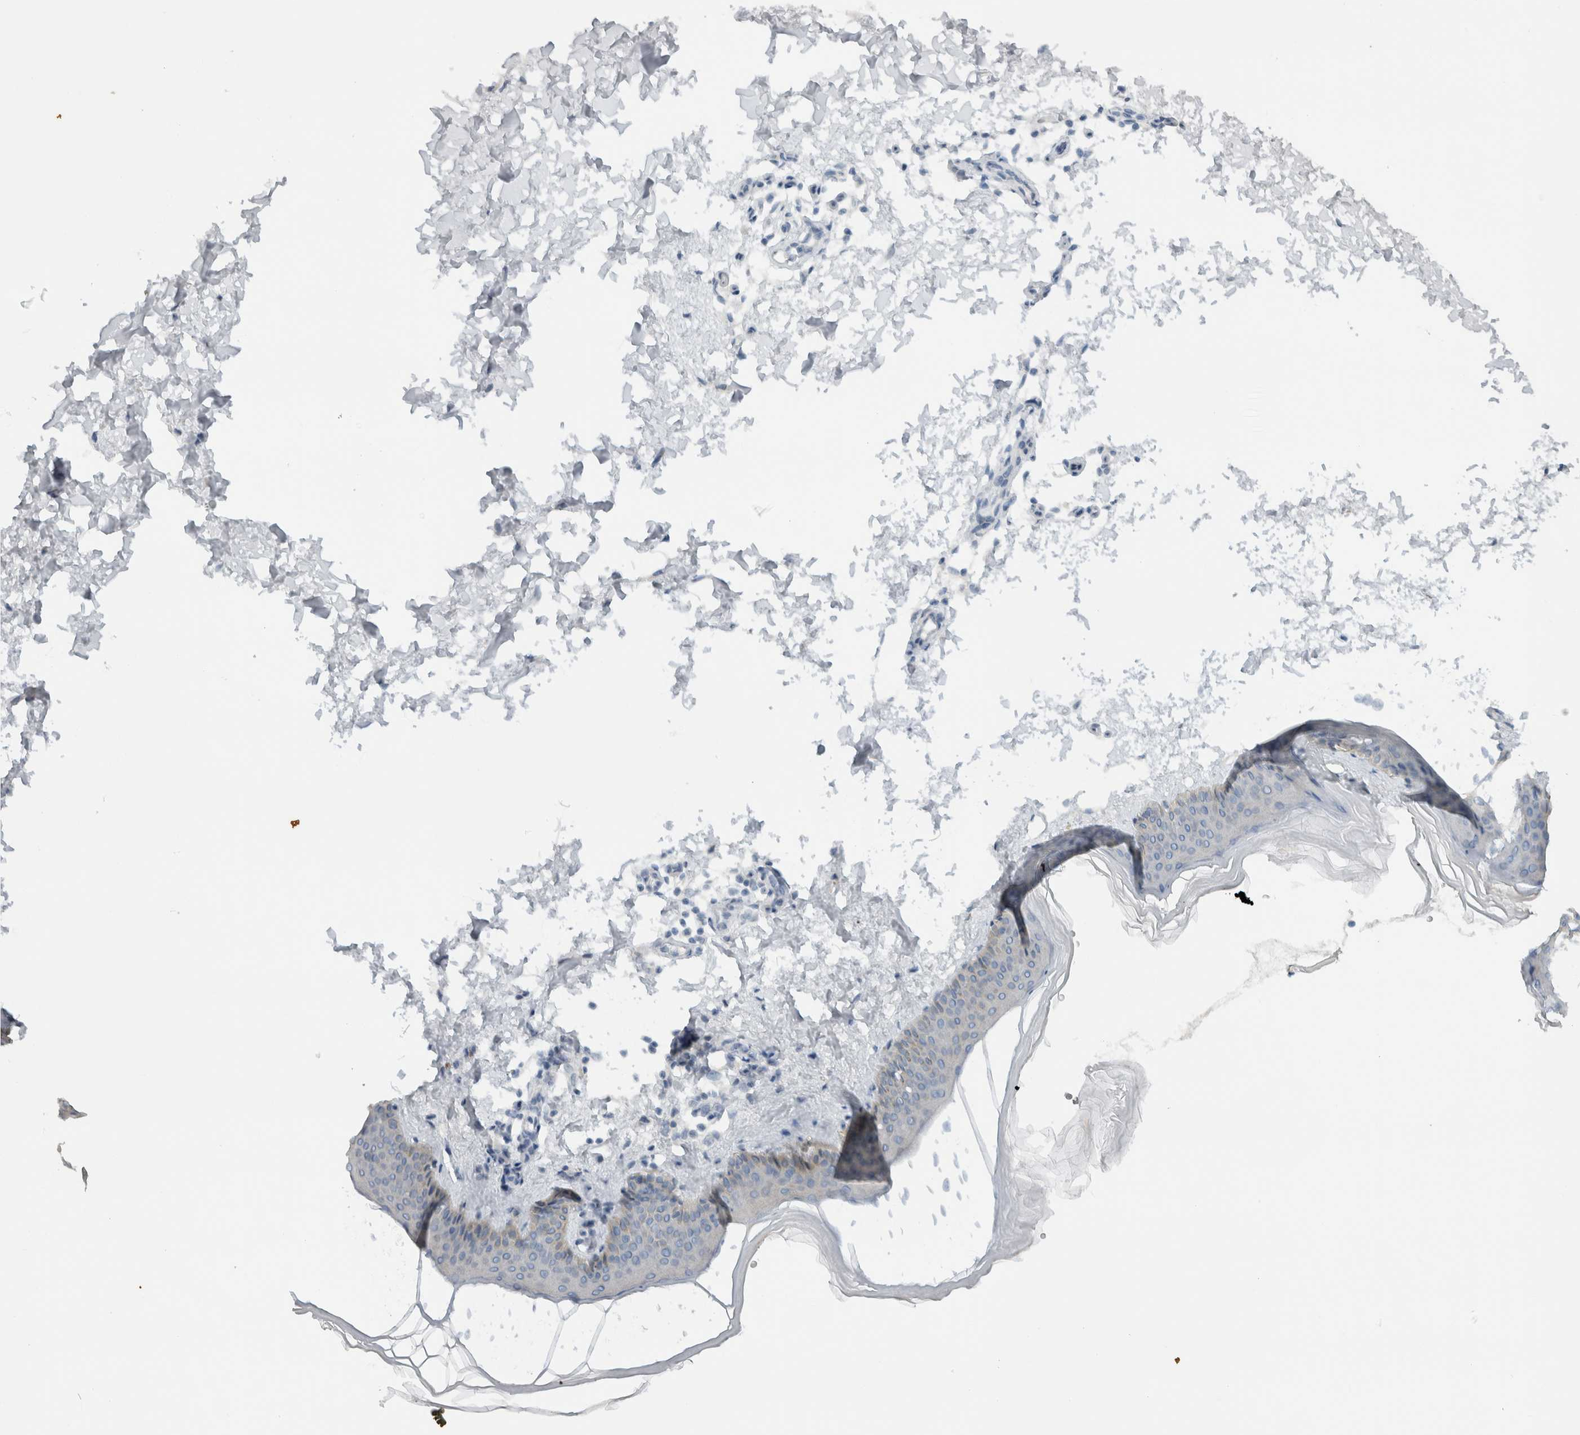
{"staining": {"intensity": "negative", "quantity": "none", "location": "none"}, "tissue": "skin", "cell_type": "Fibroblasts", "image_type": "normal", "snomed": [{"axis": "morphology", "description": "Normal tissue, NOS"}, {"axis": "topography", "description": "Skin"}], "caption": "Micrograph shows no protein staining in fibroblasts of normal skin. (Immunohistochemistry (ihc), brightfield microscopy, high magnification).", "gene": "ERCC6L2", "patient": {"sex": "female", "age": 27}}